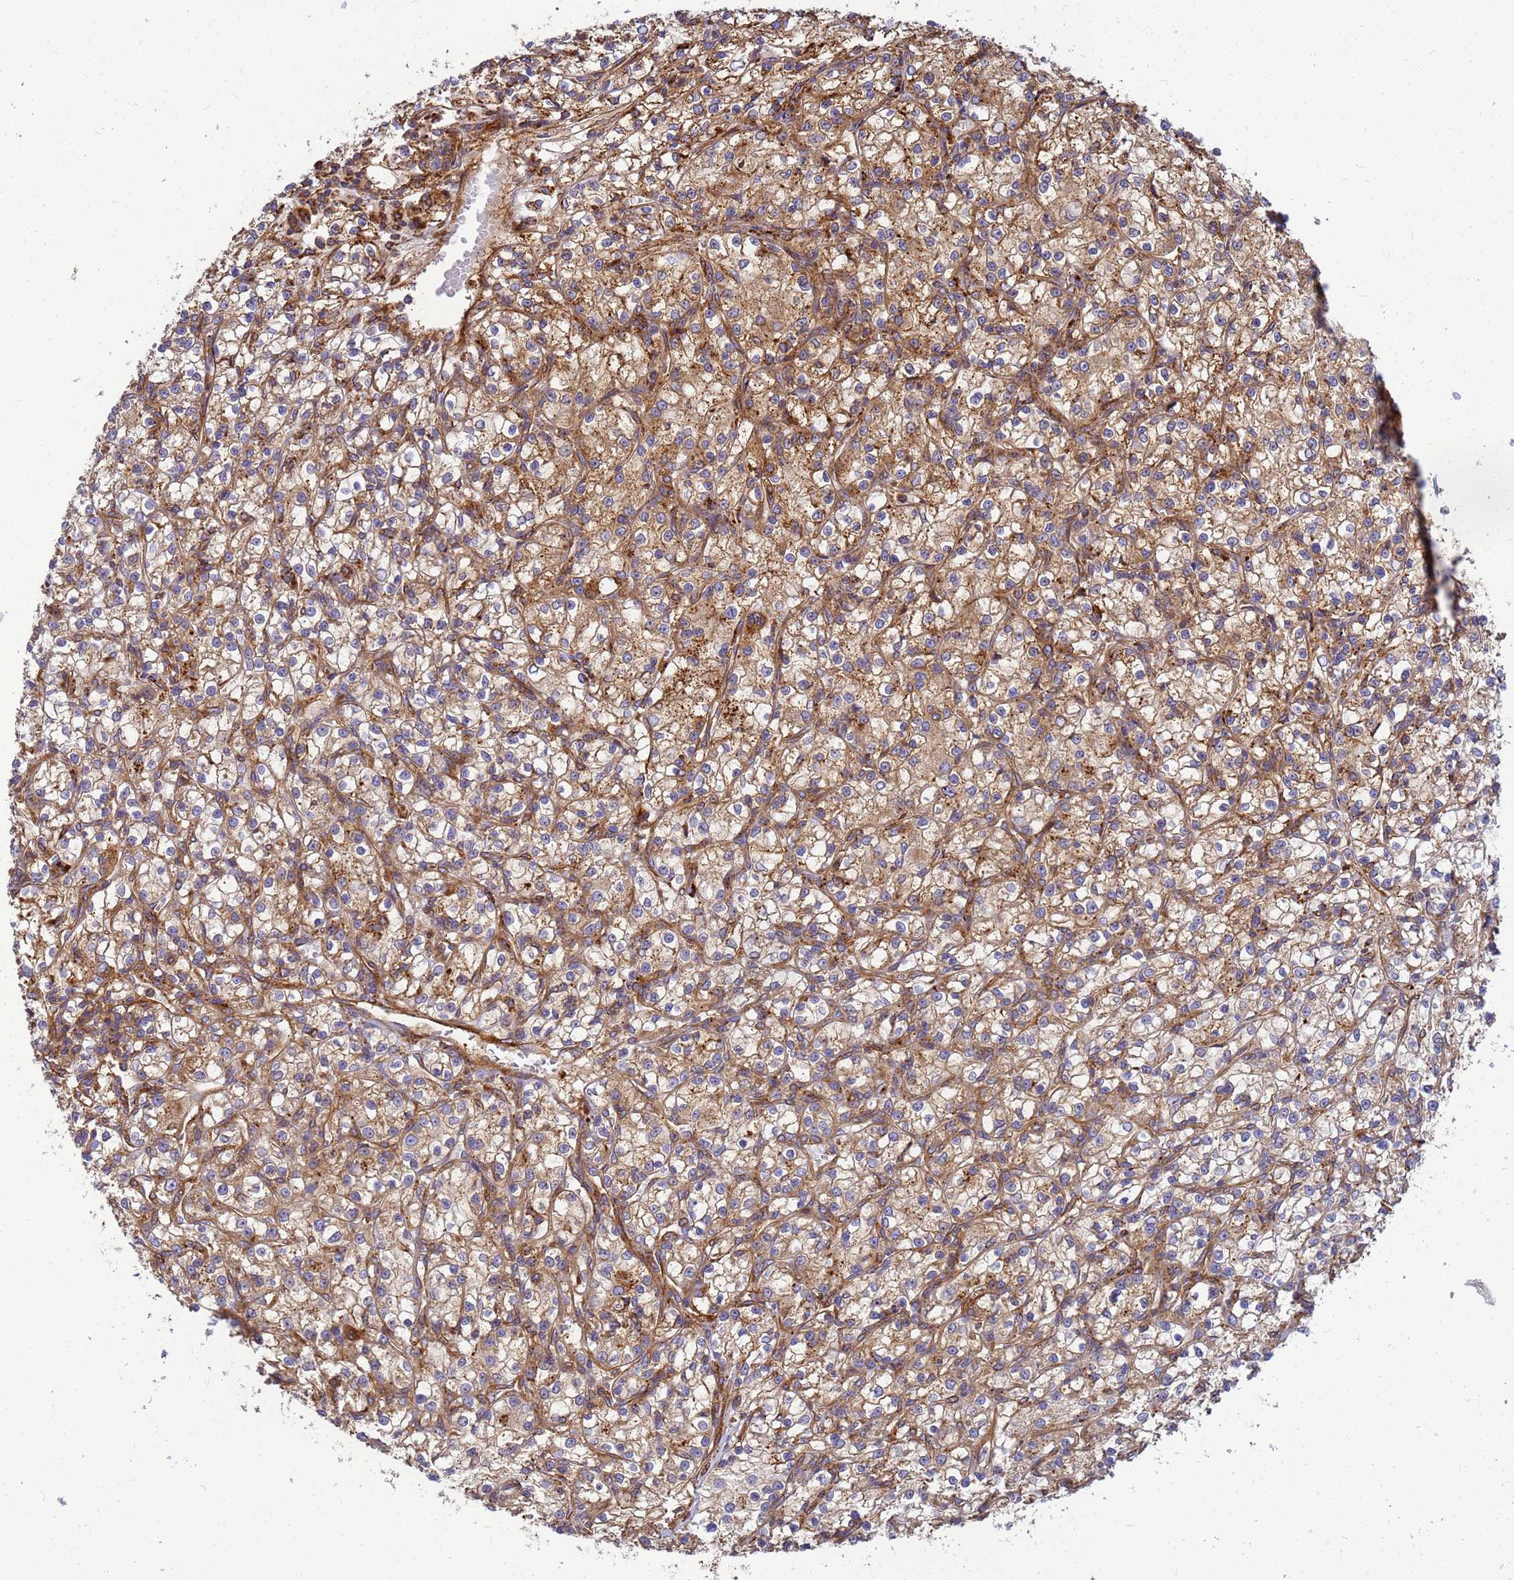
{"staining": {"intensity": "weak", "quantity": ">75%", "location": "cytoplasmic/membranous"}, "tissue": "renal cancer", "cell_type": "Tumor cells", "image_type": "cancer", "snomed": [{"axis": "morphology", "description": "Adenocarcinoma, NOS"}, {"axis": "topography", "description": "Kidney"}], "caption": "Human renal adenocarcinoma stained with a brown dye exhibits weak cytoplasmic/membranous positive expression in about >75% of tumor cells.", "gene": "C2CD5", "patient": {"sex": "female", "age": 59}}